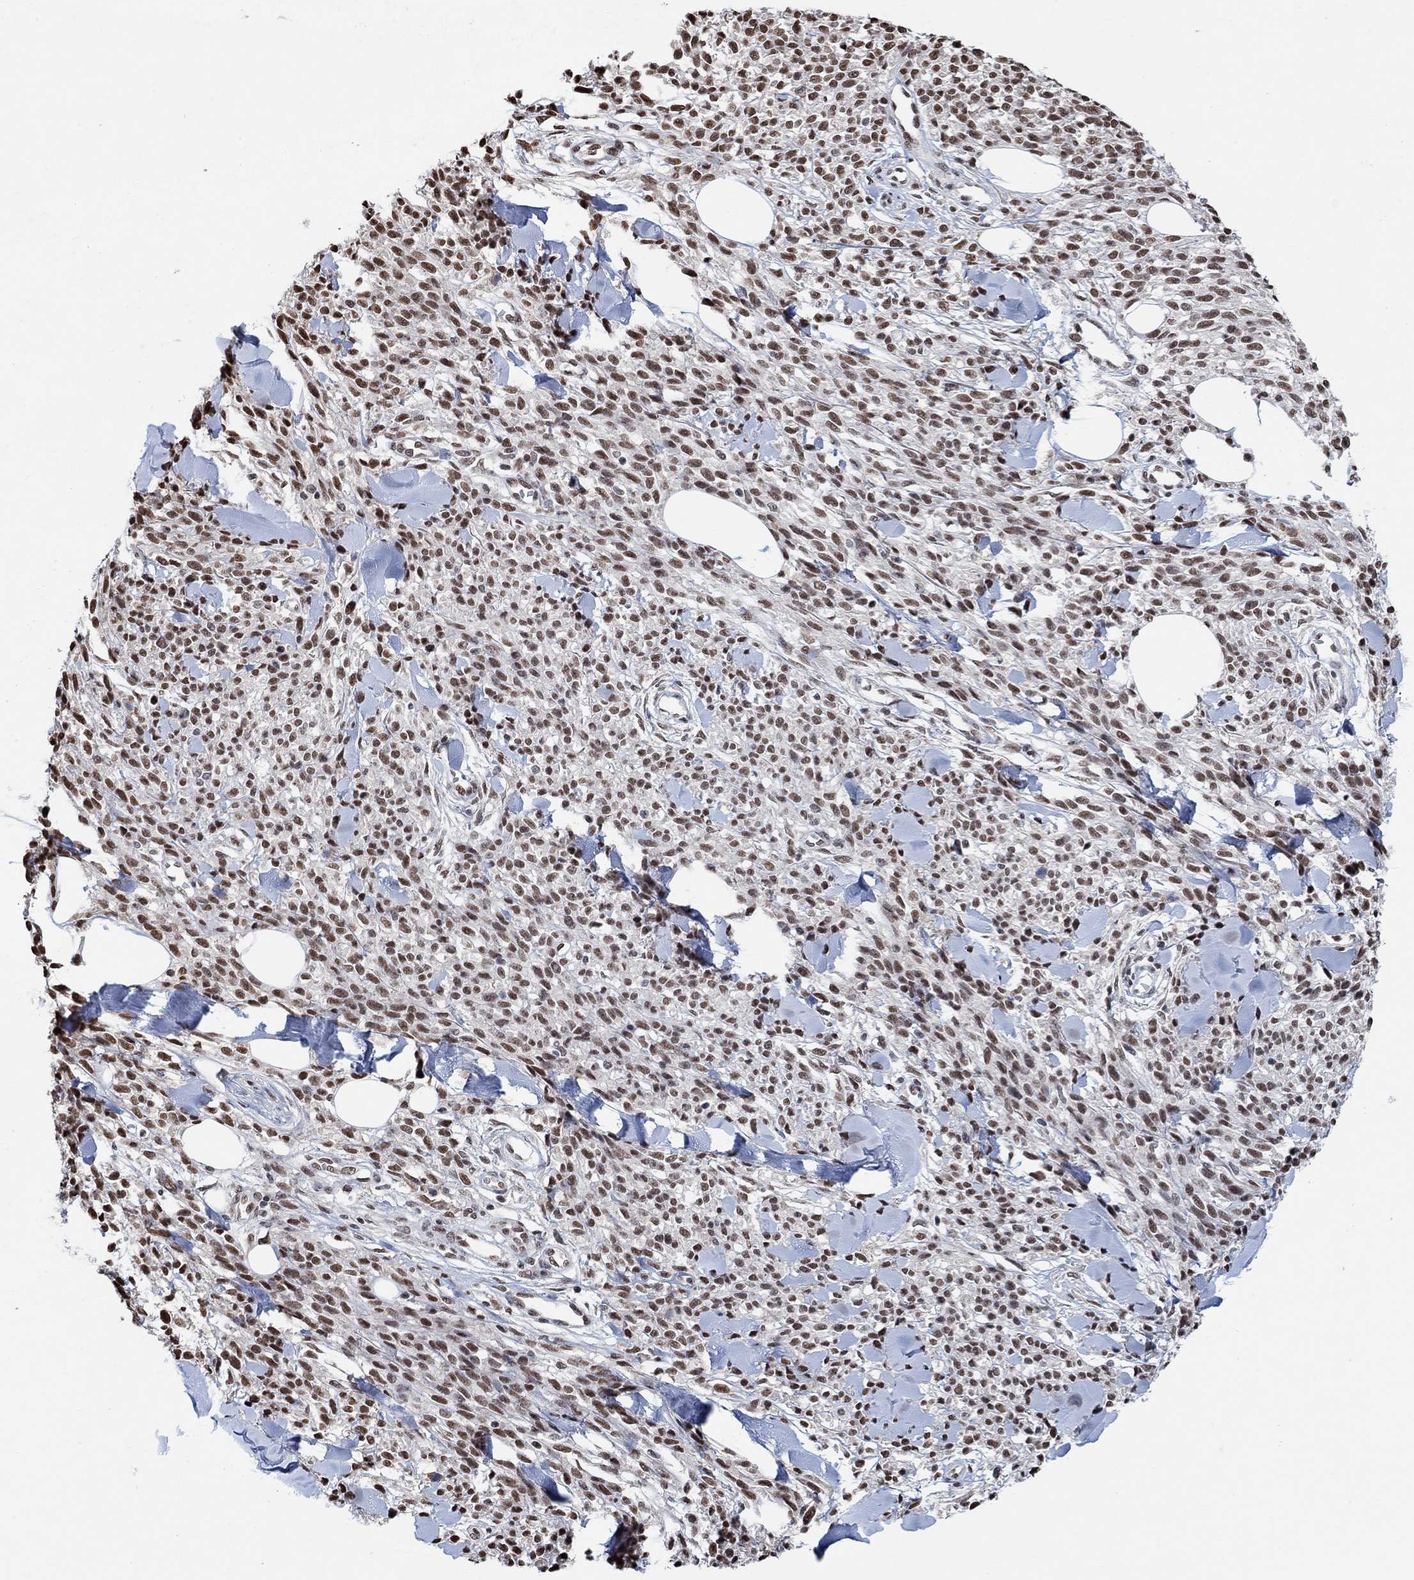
{"staining": {"intensity": "moderate", "quantity": ">75%", "location": "nuclear"}, "tissue": "melanoma", "cell_type": "Tumor cells", "image_type": "cancer", "snomed": [{"axis": "morphology", "description": "Malignant melanoma, NOS"}, {"axis": "topography", "description": "Skin"}, {"axis": "topography", "description": "Skin of trunk"}], "caption": "Melanoma stained for a protein (brown) reveals moderate nuclear positive positivity in about >75% of tumor cells.", "gene": "USP39", "patient": {"sex": "male", "age": 74}}